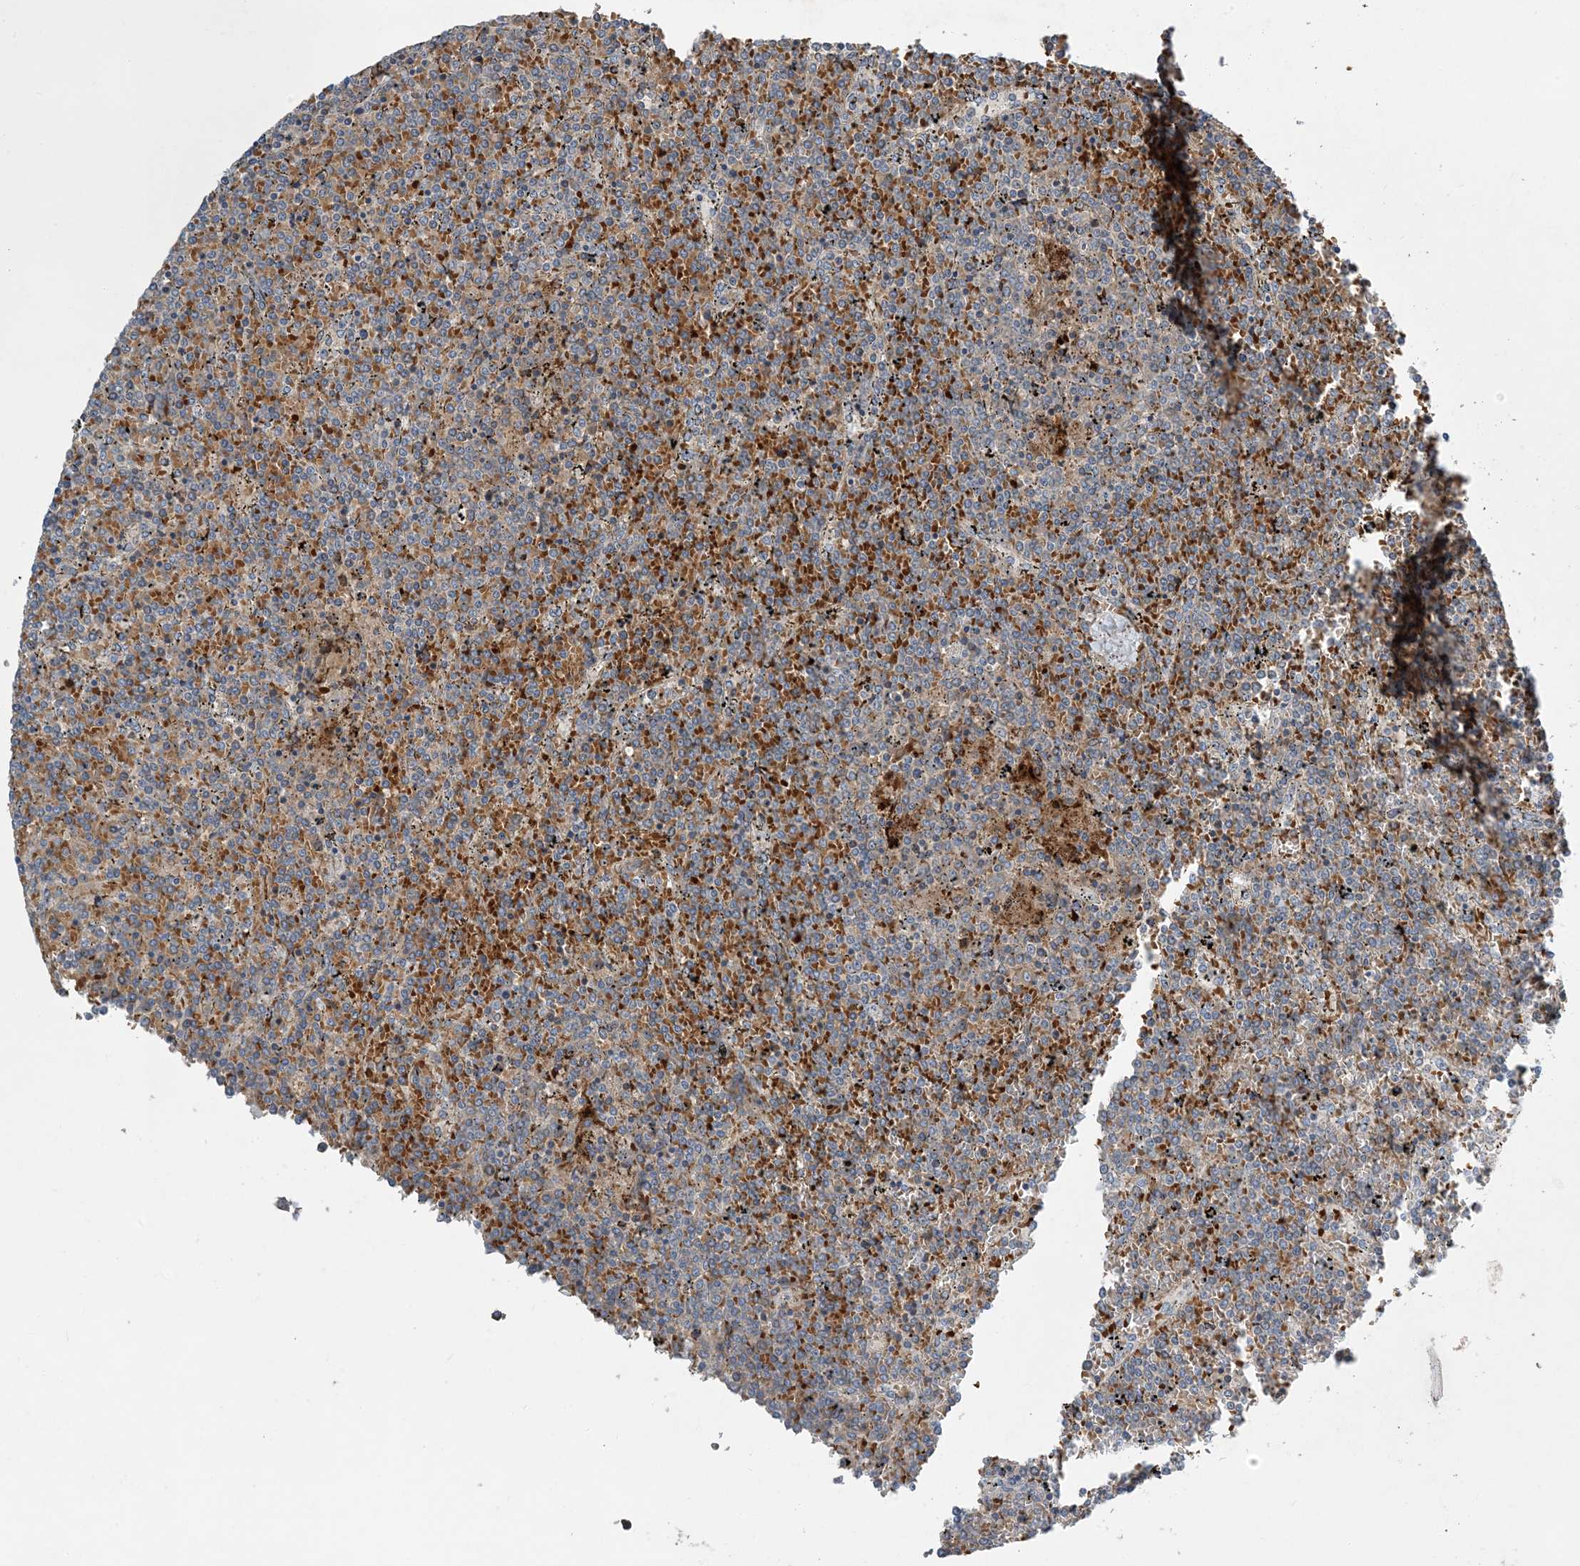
{"staining": {"intensity": "negative", "quantity": "none", "location": "none"}, "tissue": "lymphoma", "cell_type": "Tumor cells", "image_type": "cancer", "snomed": [{"axis": "morphology", "description": "Malignant lymphoma, non-Hodgkin's type, Low grade"}, {"axis": "topography", "description": "Spleen"}], "caption": "Tumor cells are negative for brown protein staining in low-grade malignant lymphoma, non-Hodgkin's type. (DAB (3,3'-diaminobenzidine) immunohistochemistry, high magnification).", "gene": "LTN1", "patient": {"sex": "female", "age": 19}}